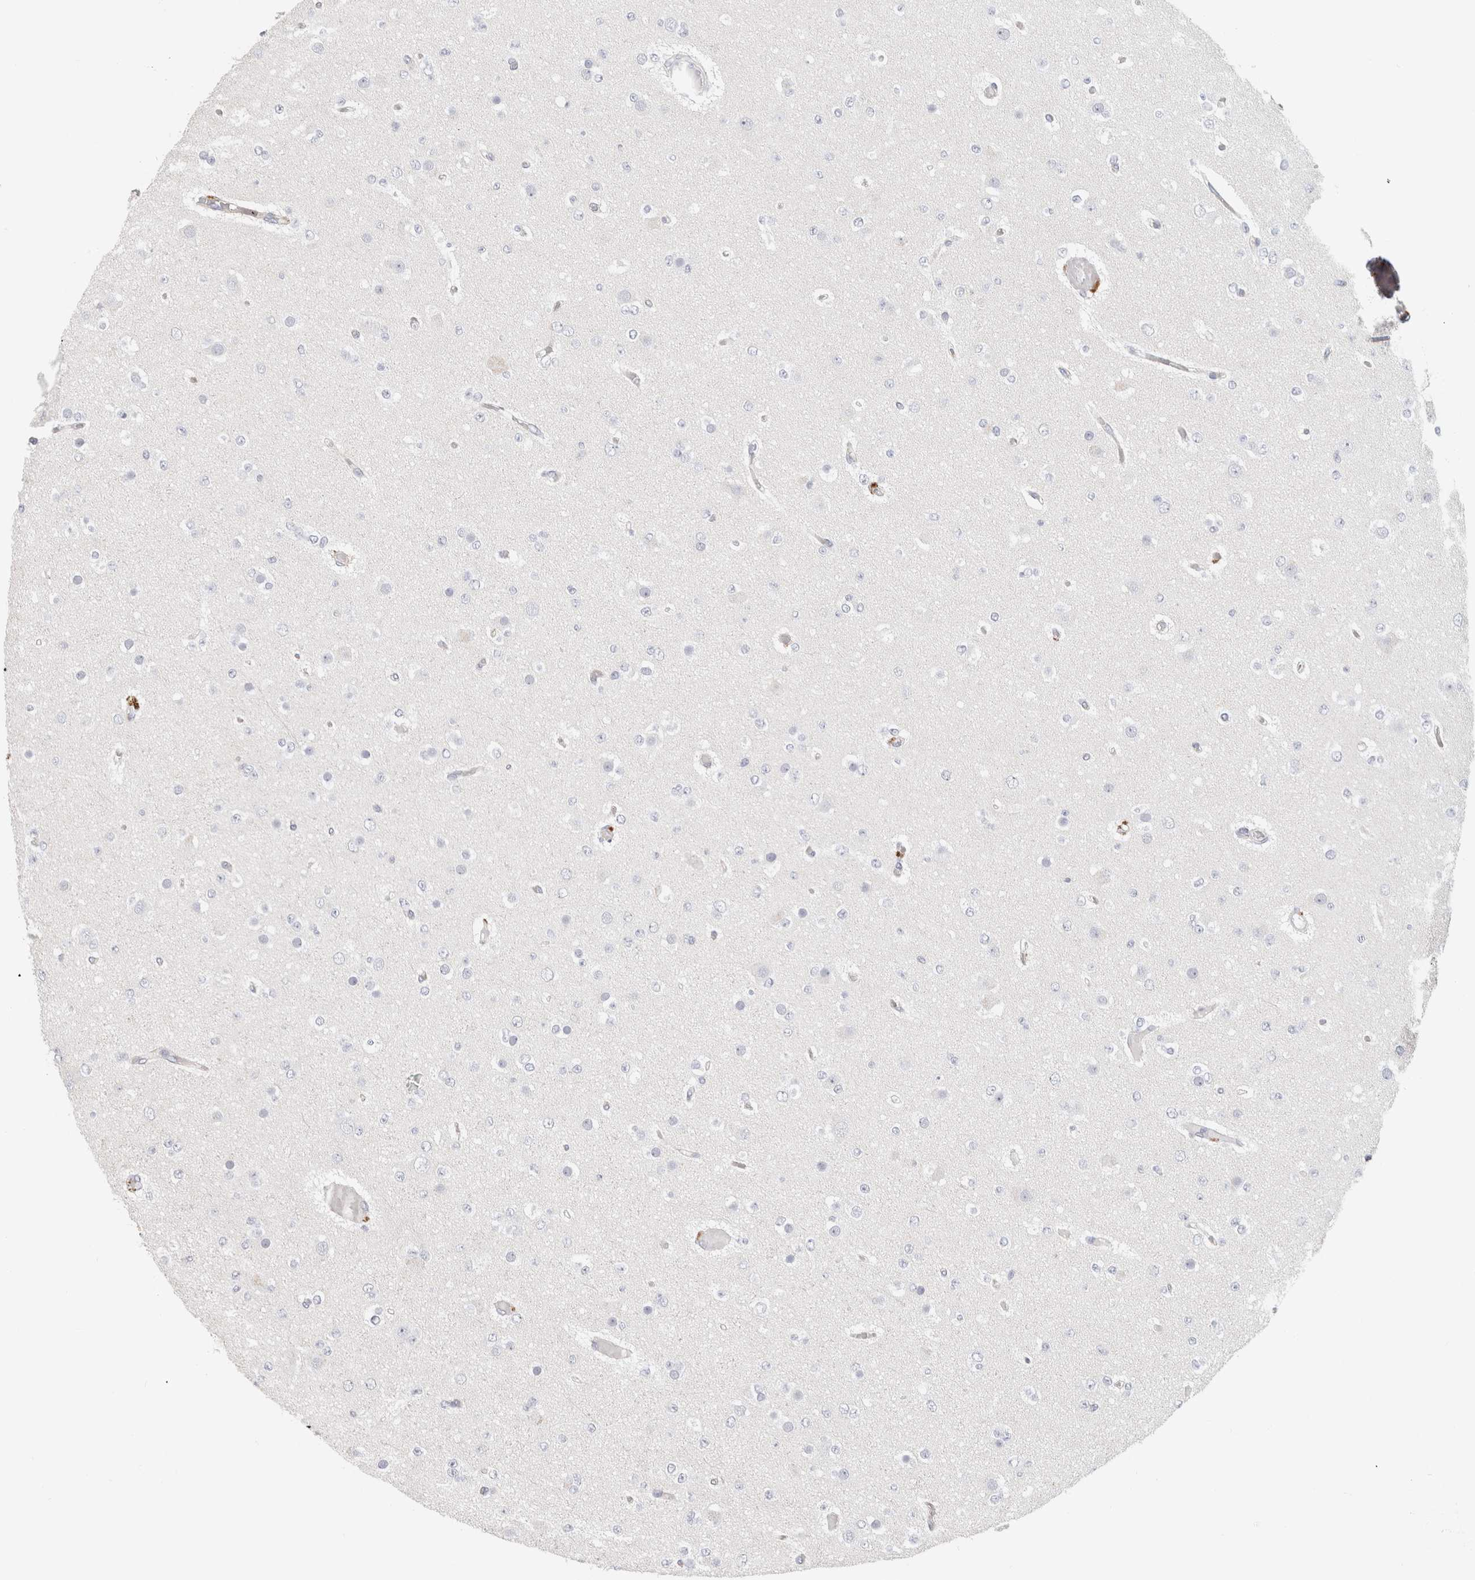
{"staining": {"intensity": "negative", "quantity": "none", "location": "none"}, "tissue": "glioma", "cell_type": "Tumor cells", "image_type": "cancer", "snomed": [{"axis": "morphology", "description": "Glioma, malignant, Low grade"}, {"axis": "topography", "description": "Brain"}], "caption": "High power microscopy photomicrograph of an immunohistochemistry (IHC) photomicrograph of malignant glioma (low-grade), revealing no significant staining in tumor cells.", "gene": "AFP", "patient": {"sex": "female", "age": 22}}